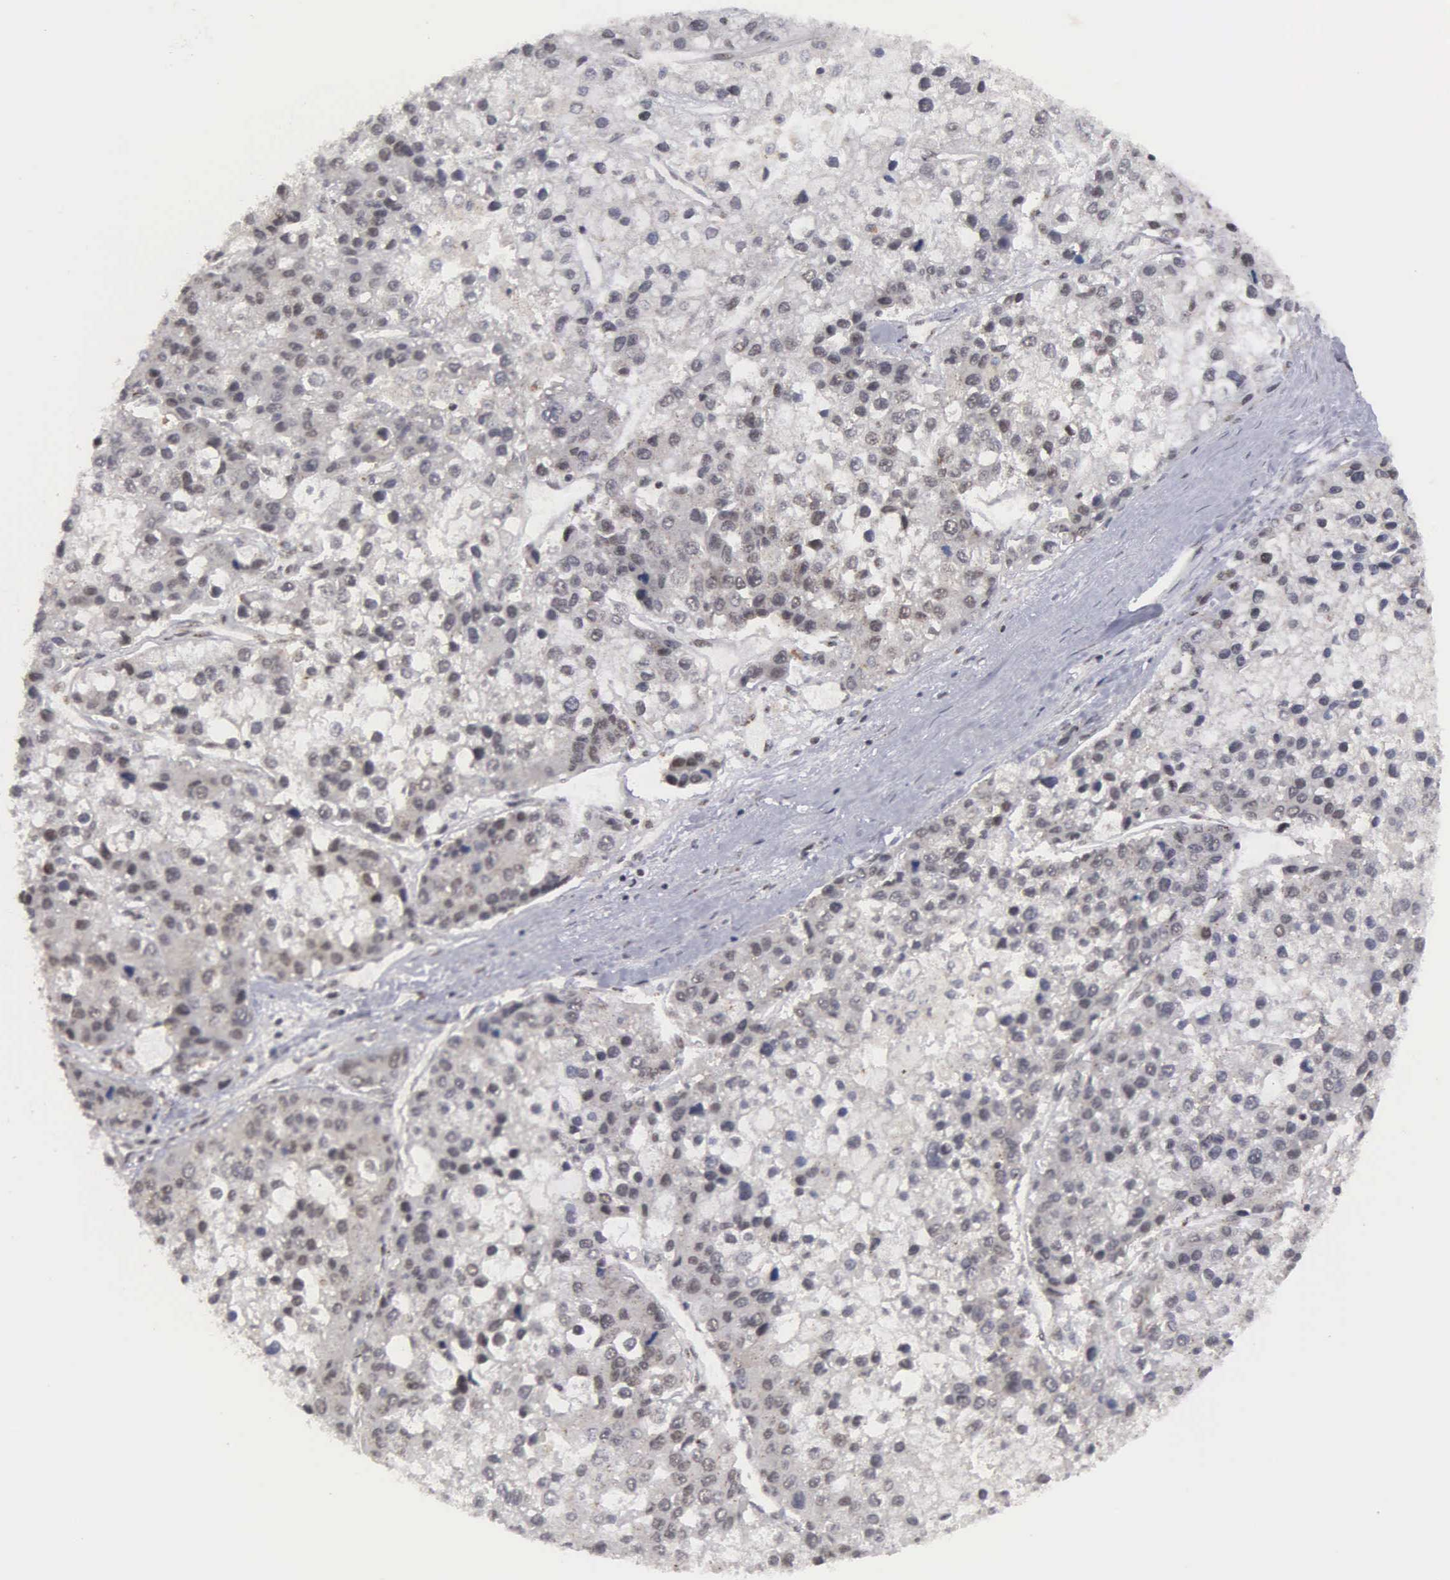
{"staining": {"intensity": "weak", "quantity": "25%-75%", "location": "cytoplasmic/membranous,nuclear"}, "tissue": "liver cancer", "cell_type": "Tumor cells", "image_type": "cancer", "snomed": [{"axis": "morphology", "description": "Carcinoma, Hepatocellular, NOS"}, {"axis": "topography", "description": "Liver"}], "caption": "Liver cancer (hepatocellular carcinoma) stained with a brown dye demonstrates weak cytoplasmic/membranous and nuclear positive expression in approximately 25%-75% of tumor cells.", "gene": "GTF2A1", "patient": {"sex": "female", "age": 66}}